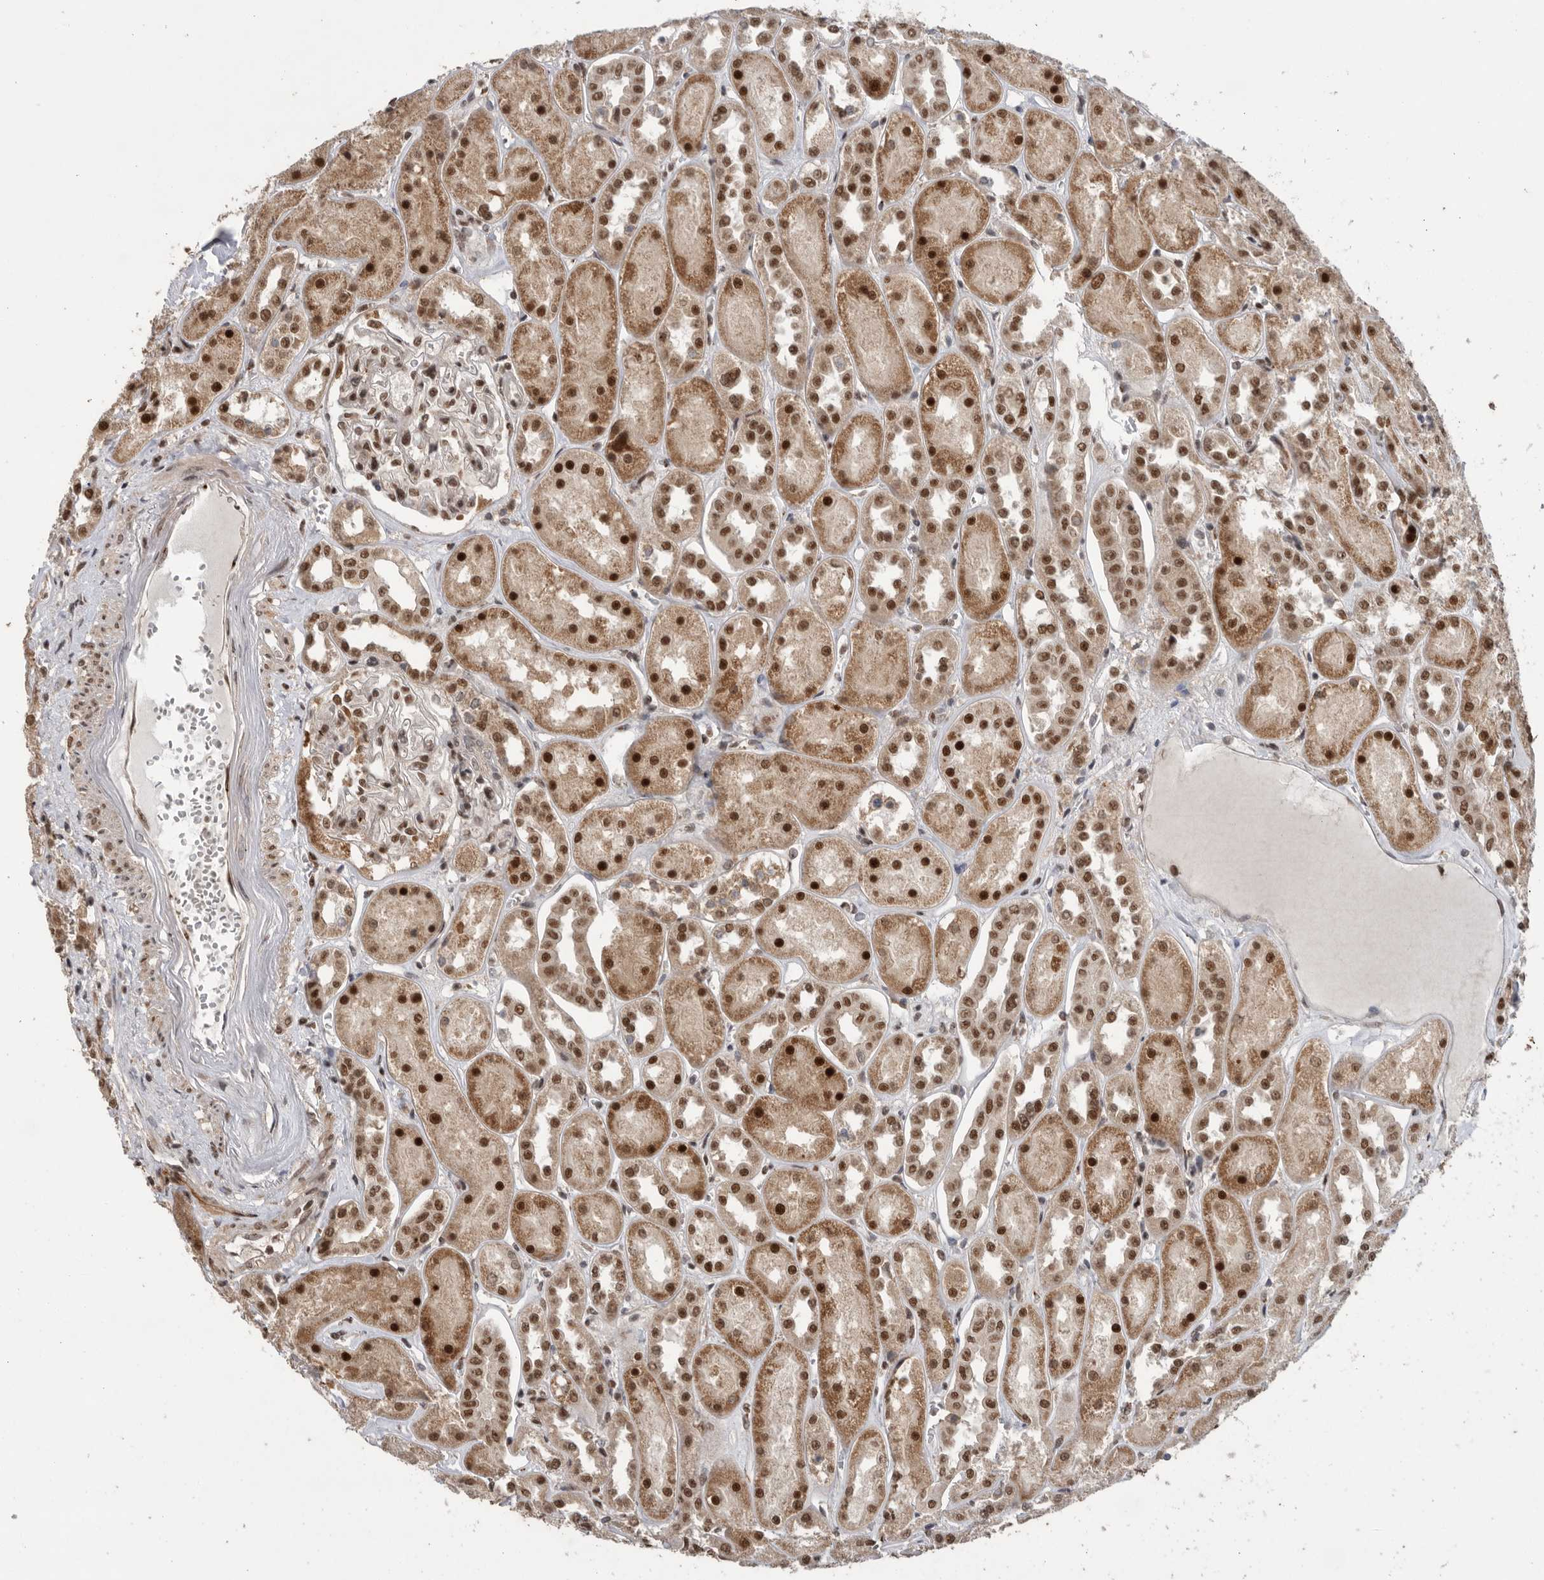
{"staining": {"intensity": "moderate", "quantity": "25%-75%", "location": "nuclear"}, "tissue": "kidney", "cell_type": "Cells in glomeruli", "image_type": "normal", "snomed": [{"axis": "morphology", "description": "Normal tissue, NOS"}, {"axis": "topography", "description": "Kidney"}], "caption": "About 25%-75% of cells in glomeruli in unremarkable kidney demonstrate moderate nuclear protein staining as visualized by brown immunohistochemical staining.", "gene": "PPP1R10", "patient": {"sex": "male", "age": 70}}